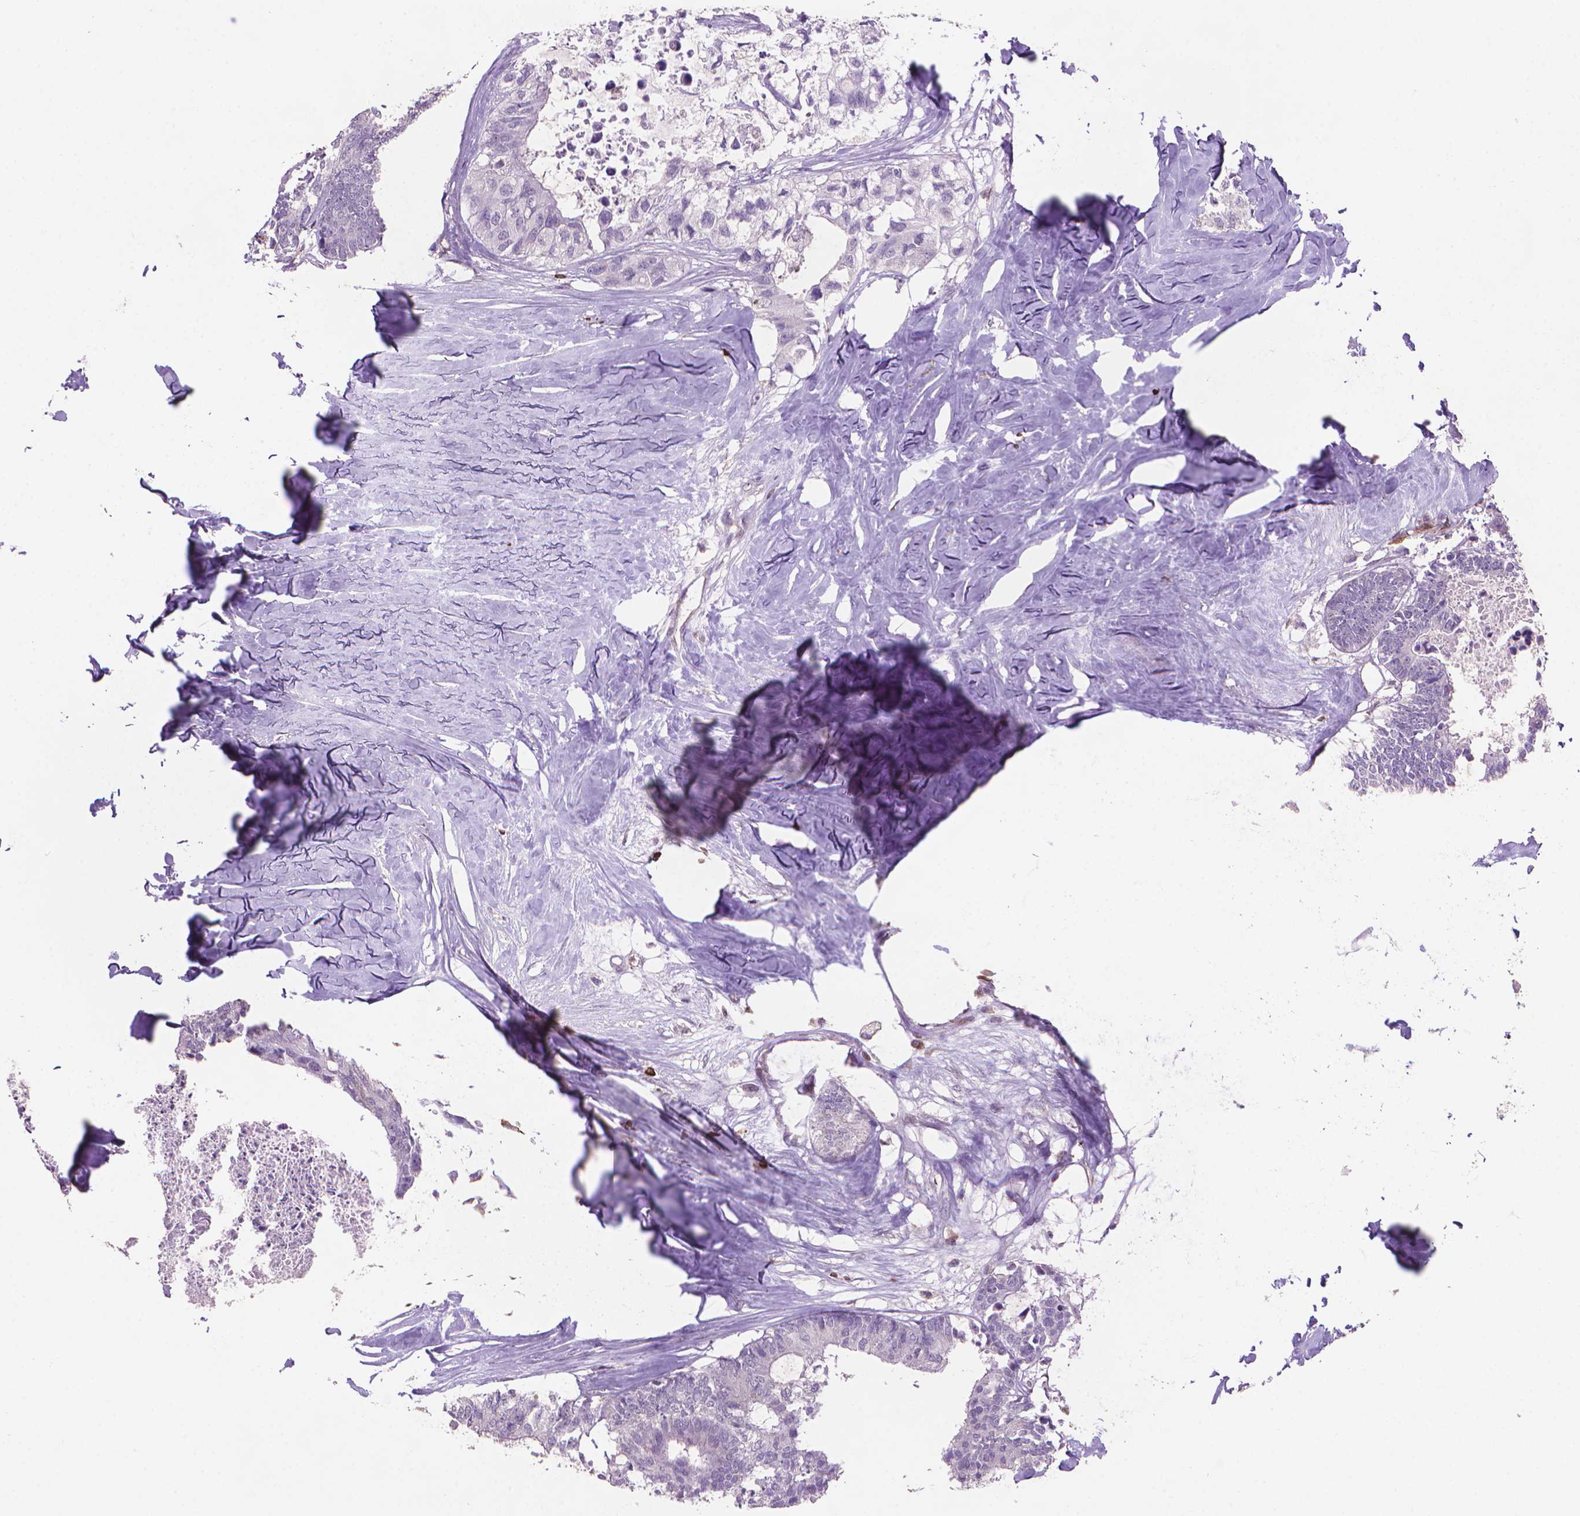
{"staining": {"intensity": "negative", "quantity": "none", "location": "none"}, "tissue": "colorectal cancer", "cell_type": "Tumor cells", "image_type": "cancer", "snomed": [{"axis": "morphology", "description": "Adenocarcinoma, NOS"}, {"axis": "topography", "description": "Colon"}, {"axis": "topography", "description": "Rectum"}], "caption": "Histopathology image shows no protein staining in tumor cells of colorectal adenocarcinoma tissue.", "gene": "BCL2", "patient": {"sex": "male", "age": 57}}